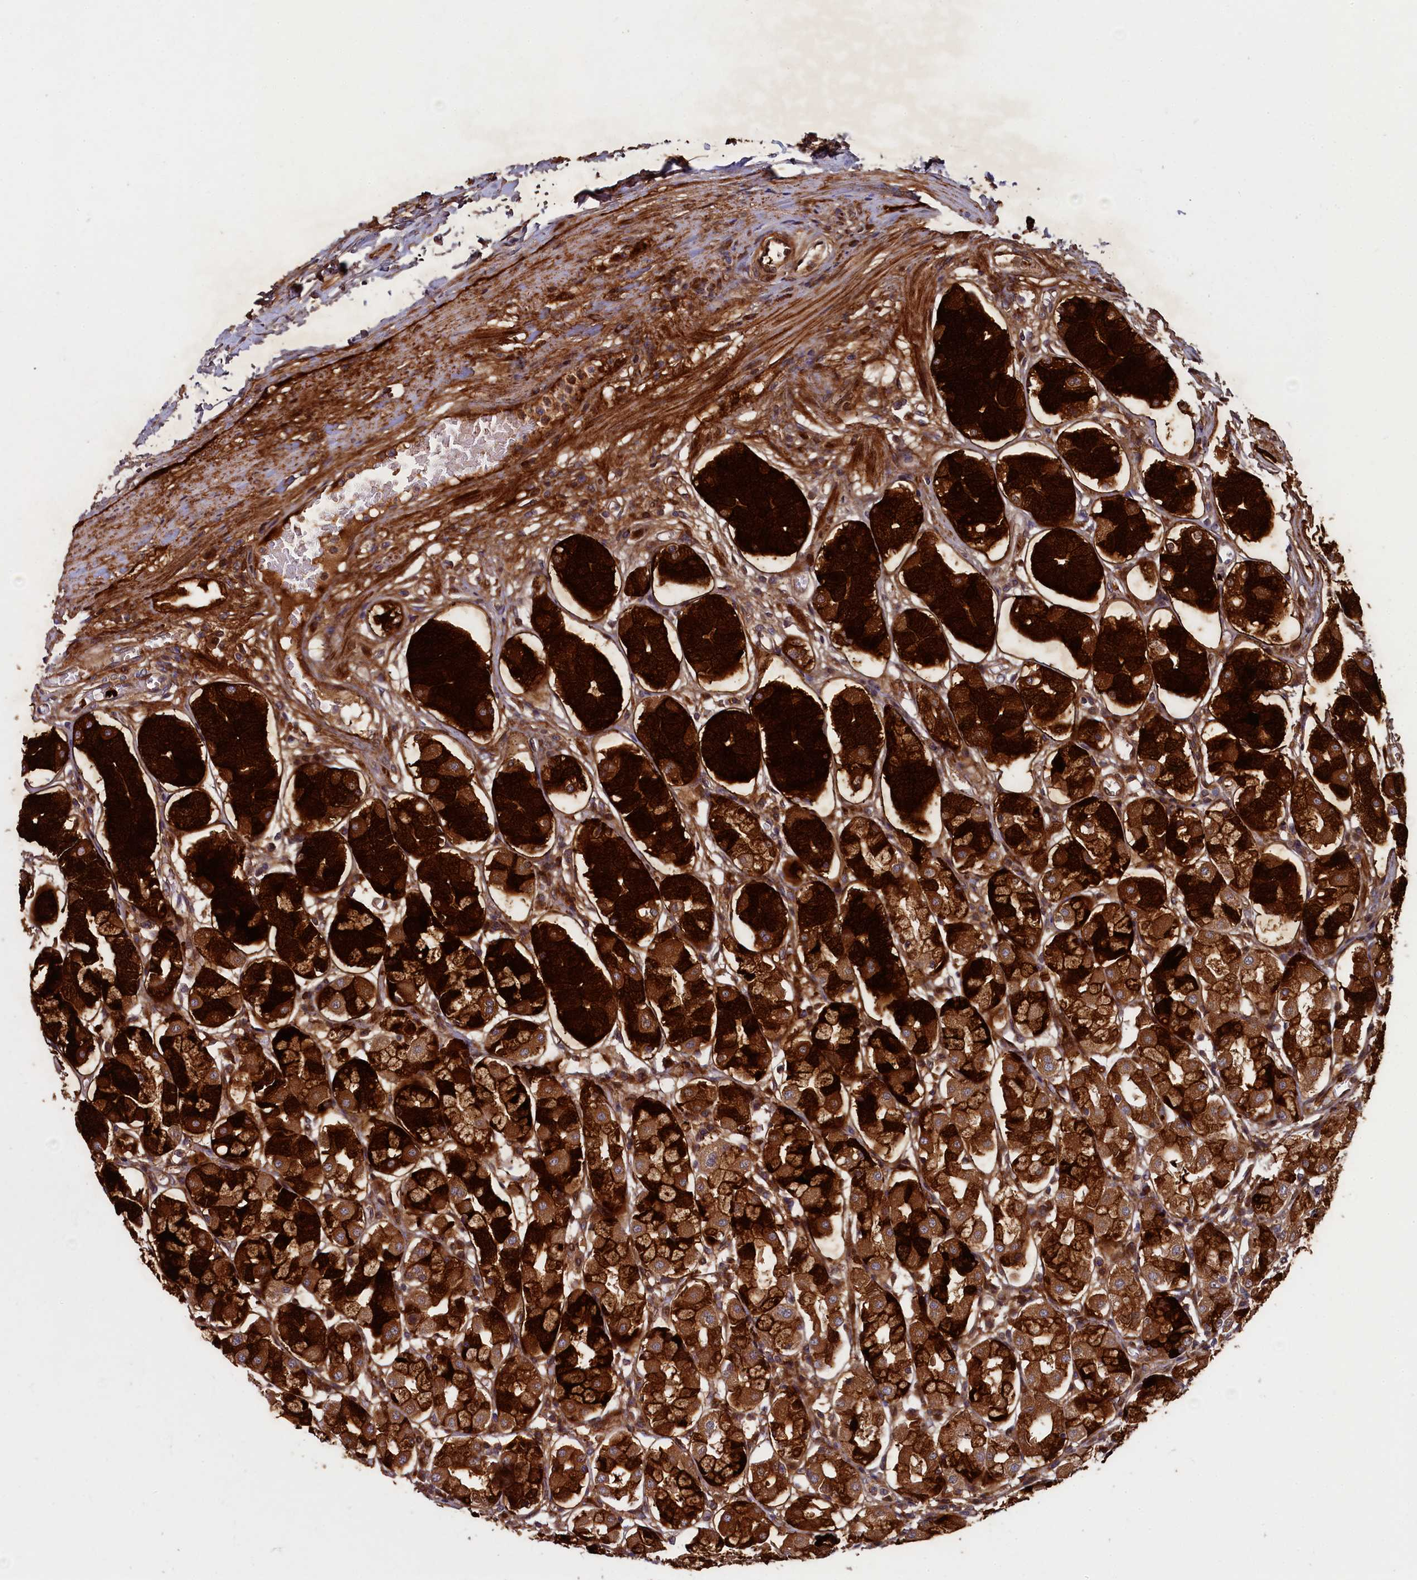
{"staining": {"intensity": "strong", "quantity": ">75%", "location": "cytoplasmic/membranous"}, "tissue": "stomach", "cell_type": "Glandular cells", "image_type": "normal", "snomed": [{"axis": "morphology", "description": "Normal tissue, NOS"}, {"axis": "topography", "description": "Stomach, lower"}], "caption": "Stomach was stained to show a protein in brown. There is high levels of strong cytoplasmic/membranous expression in approximately >75% of glandular cells. (brown staining indicates protein expression, while blue staining denotes nuclei).", "gene": "PIK3C3", "patient": {"sex": "female", "age": 56}}